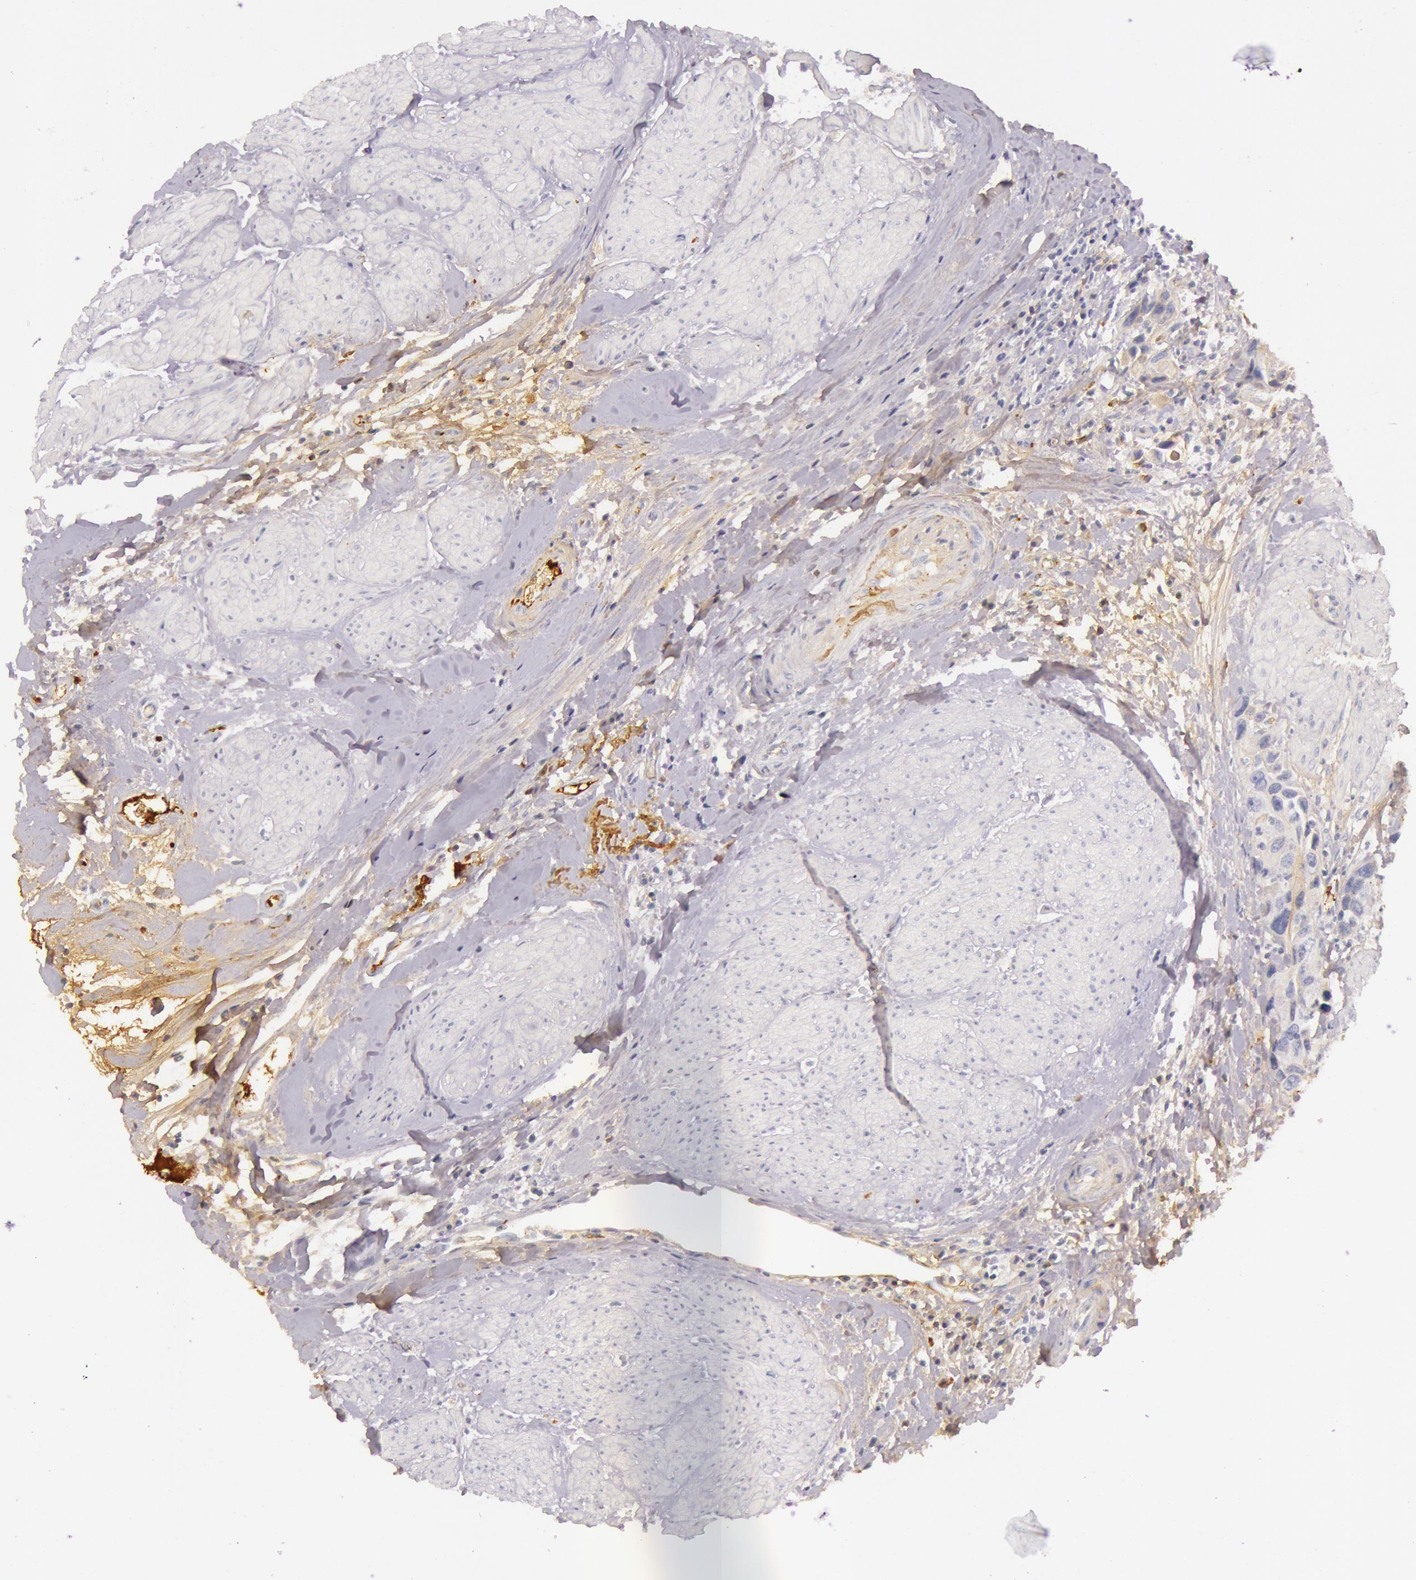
{"staining": {"intensity": "negative", "quantity": "none", "location": "none"}, "tissue": "urothelial cancer", "cell_type": "Tumor cells", "image_type": "cancer", "snomed": [{"axis": "morphology", "description": "Urothelial carcinoma, High grade"}, {"axis": "topography", "description": "Urinary bladder"}], "caption": "Immunohistochemistry micrograph of urothelial cancer stained for a protein (brown), which demonstrates no positivity in tumor cells.", "gene": "C4BPA", "patient": {"sex": "male", "age": 66}}